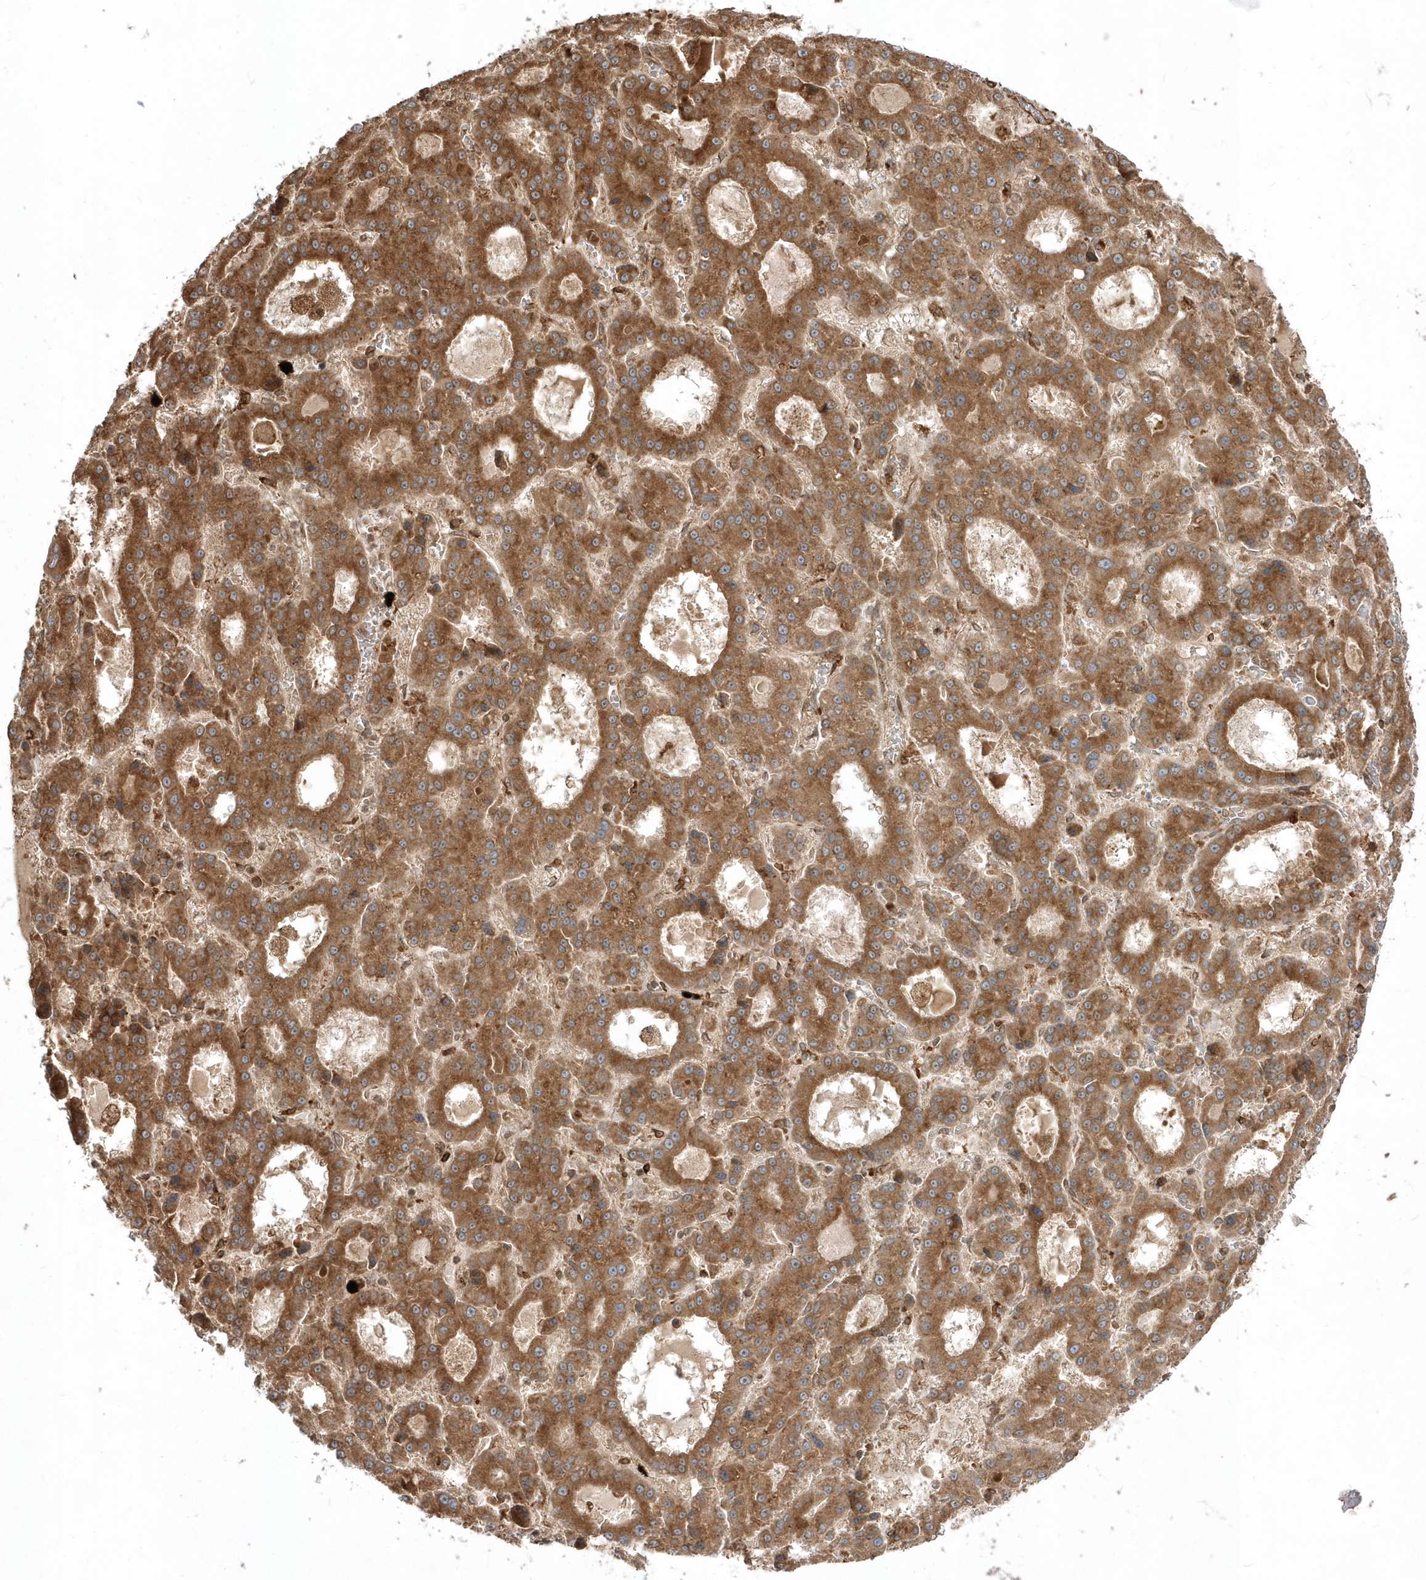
{"staining": {"intensity": "moderate", "quantity": ">75%", "location": "cytoplasmic/membranous"}, "tissue": "liver cancer", "cell_type": "Tumor cells", "image_type": "cancer", "snomed": [{"axis": "morphology", "description": "Carcinoma, Hepatocellular, NOS"}, {"axis": "topography", "description": "Liver"}], "caption": "An immunohistochemistry (IHC) image of neoplastic tissue is shown. Protein staining in brown labels moderate cytoplasmic/membranous positivity in liver cancer (hepatocellular carcinoma) within tumor cells.", "gene": "EPC2", "patient": {"sex": "male", "age": 70}}